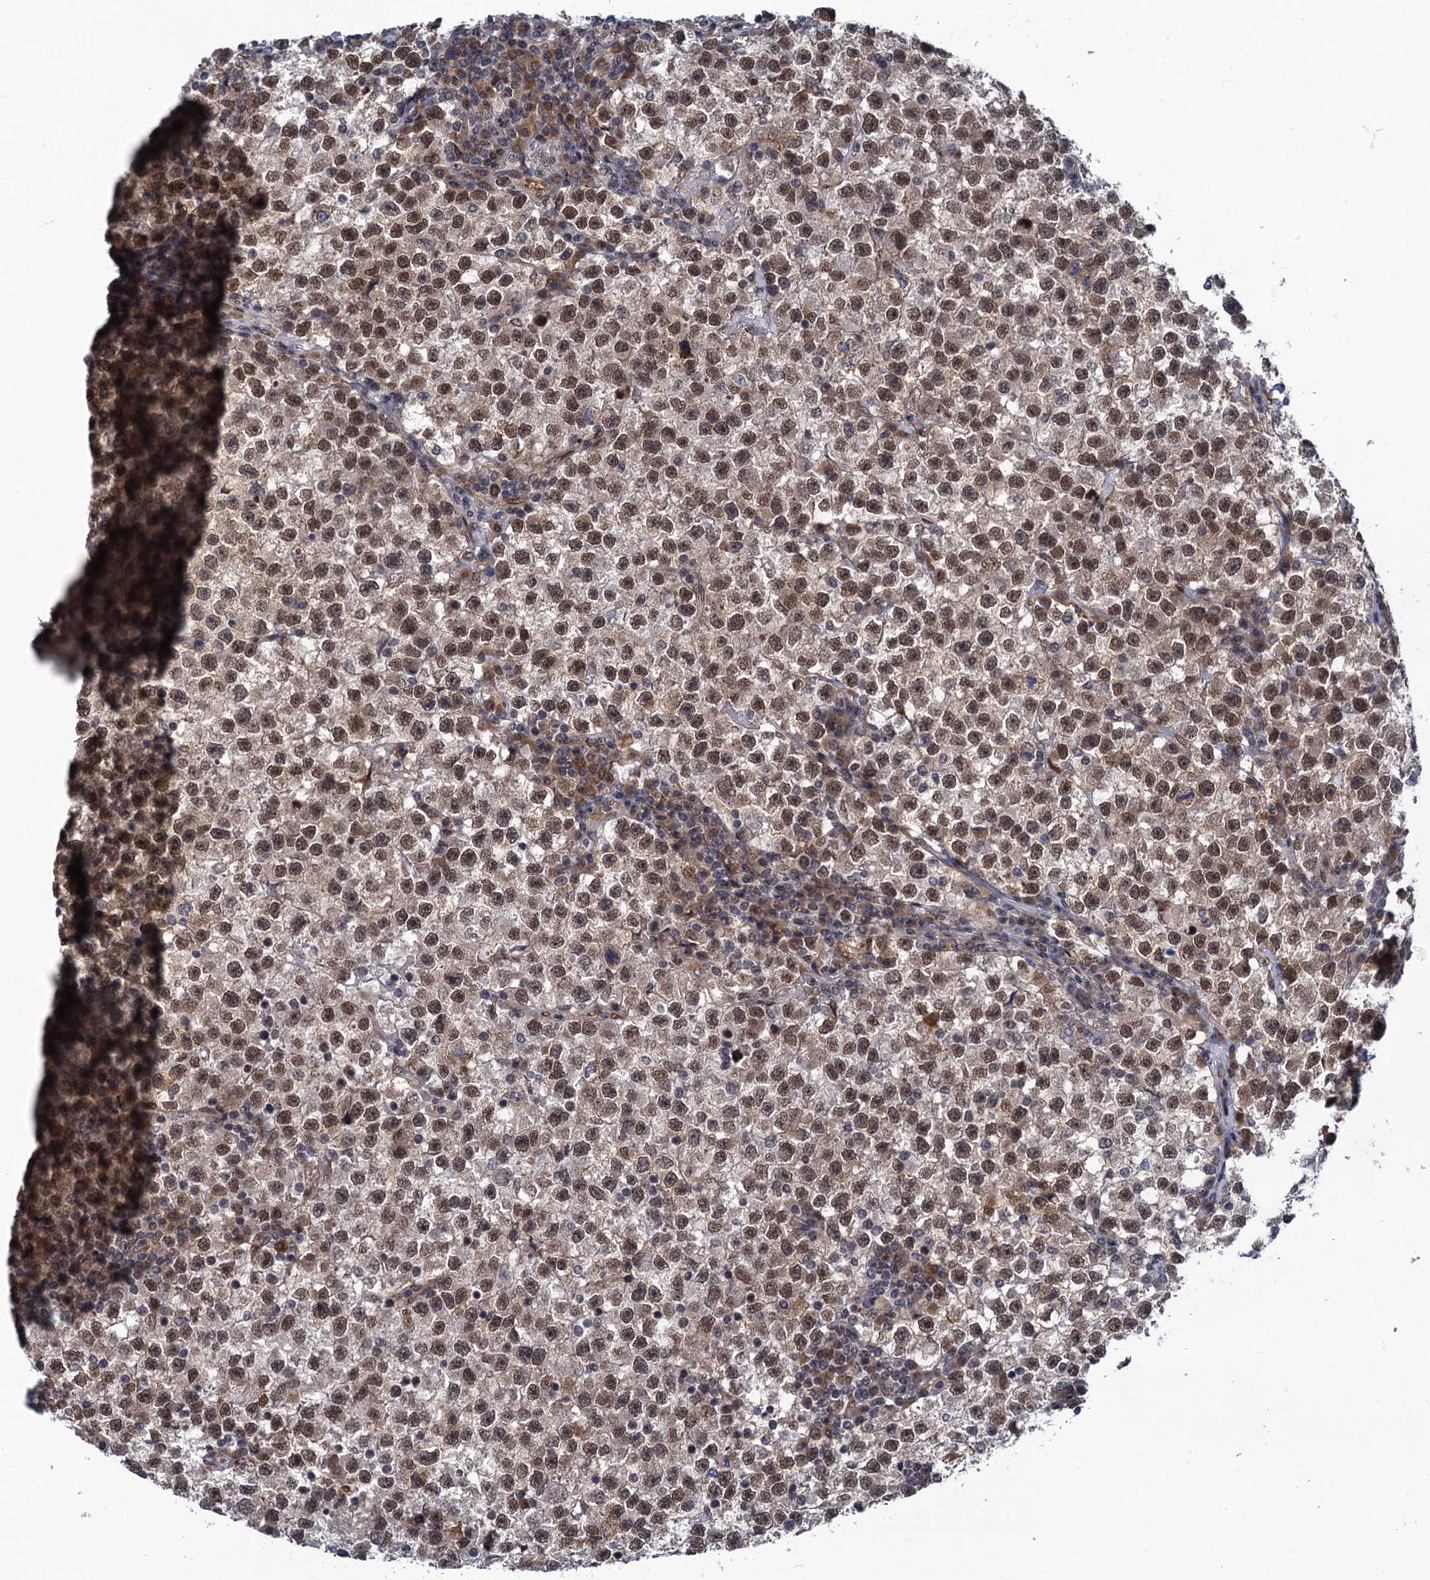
{"staining": {"intensity": "moderate", "quantity": ">75%", "location": "nuclear"}, "tissue": "testis cancer", "cell_type": "Tumor cells", "image_type": "cancer", "snomed": [{"axis": "morphology", "description": "Seminoma, NOS"}, {"axis": "topography", "description": "Testis"}], "caption": "Testis cancer (seminoma) was stained to show a protein in brown. There is medium levels of moderate nuclear positivity in approximately >75% of tumor cells.", "gene": "NEK8", "patient": {"sex": "male", "age": 22}}